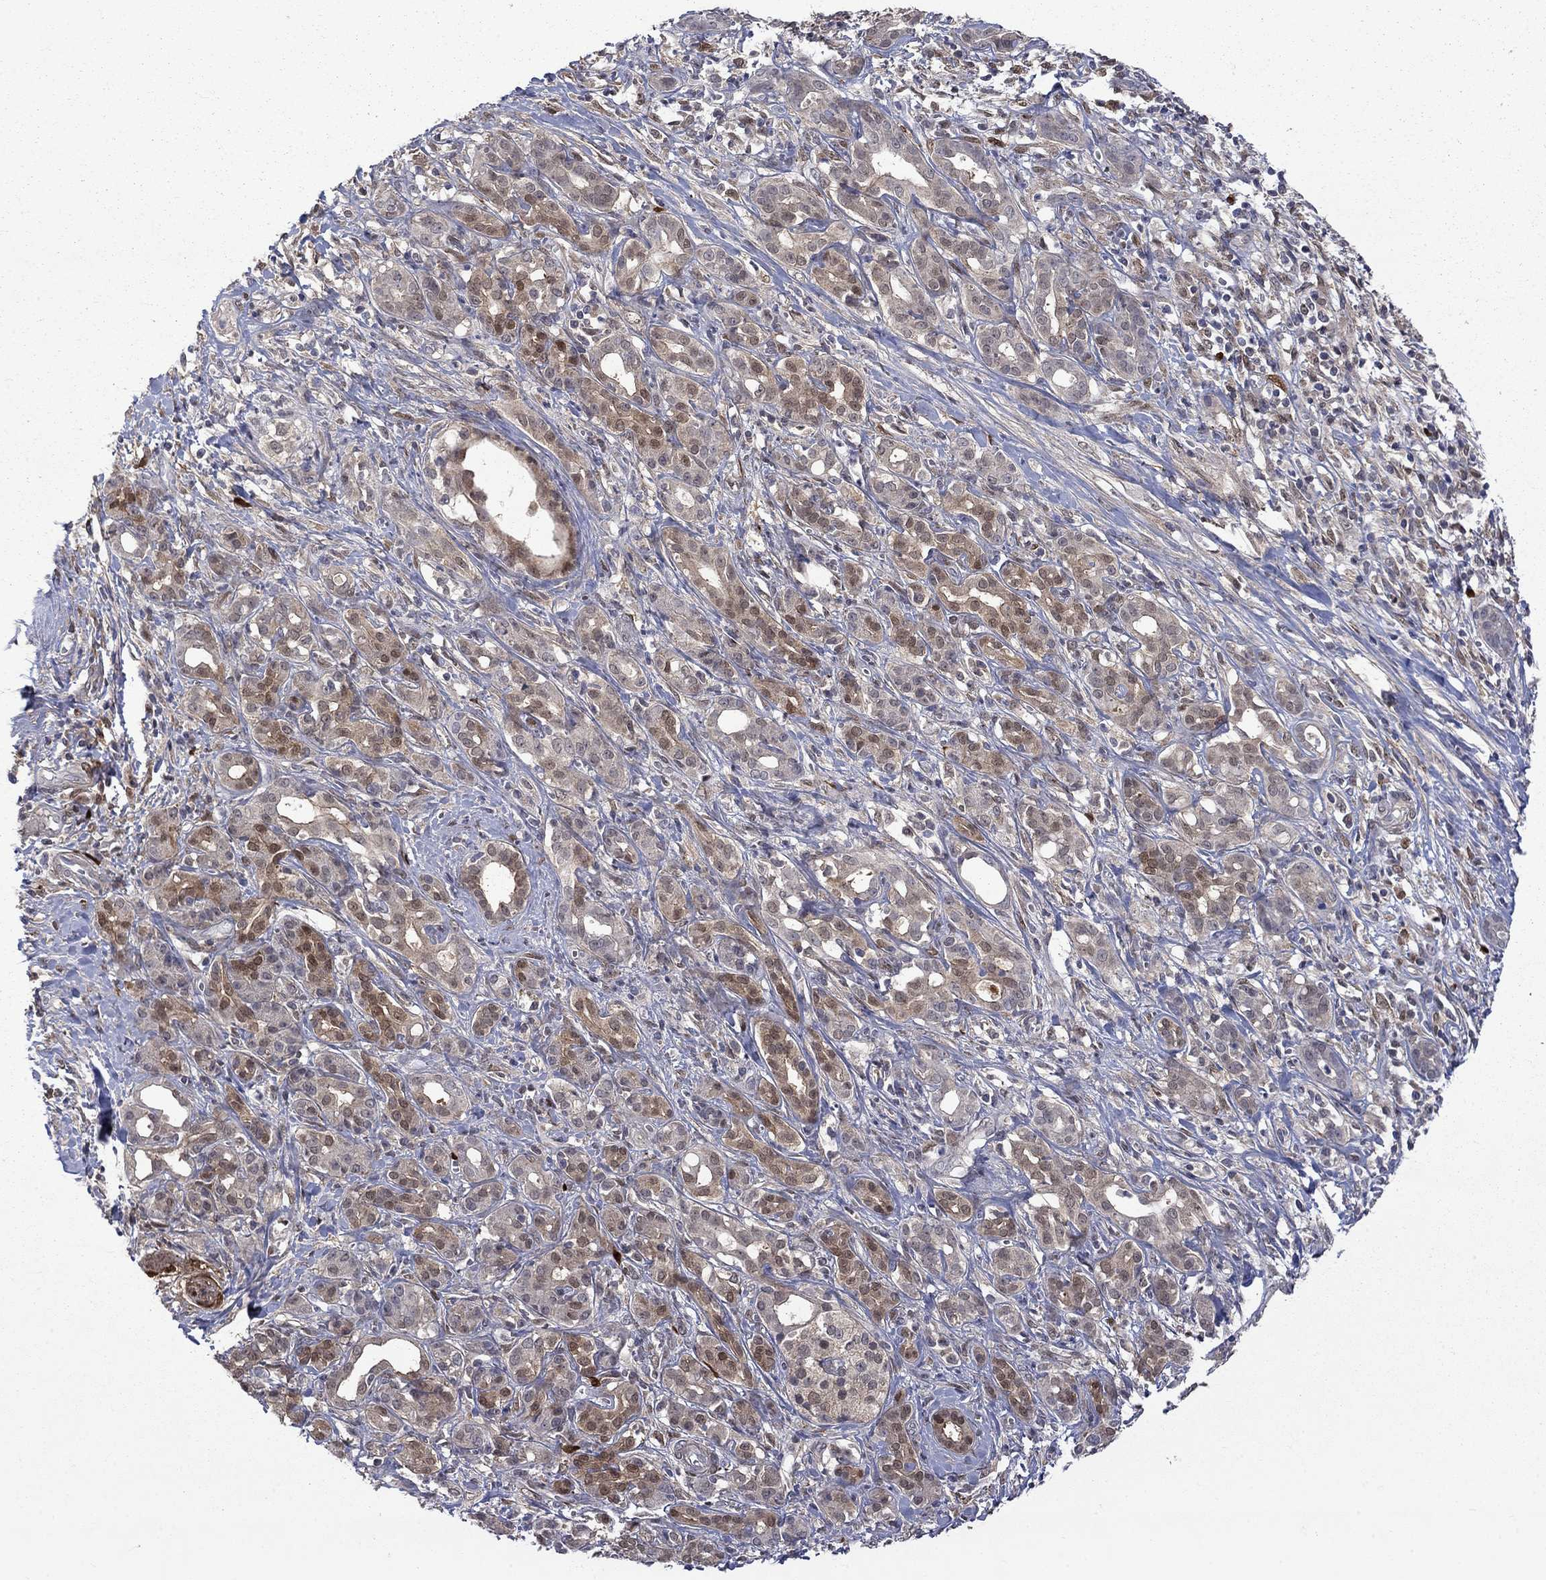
{"staining": {"intensity": "moderate", "quantity": "25%-75%", "location": "cytoplasmic/membranous,nuclear"}, "tissue": "pancreatic cancer", "cell_type": "Tumor cells", "image_type": "cancer", "snomed": [{"axis": "morphology", "description": "Adenocarcinoma, NOS"}, {"axis": "topography", "description": "Pancreas"}], "caption": "DAB immunohistochemical staining of pancreatic cancer (adenocarcinoma) exhibits moderate cytoplasmic/membranous and nuclear protein staining in about 25%-75% of tumor cells.", "gene": "CBR1", "patient": {"sex": "male", "age": 61}}